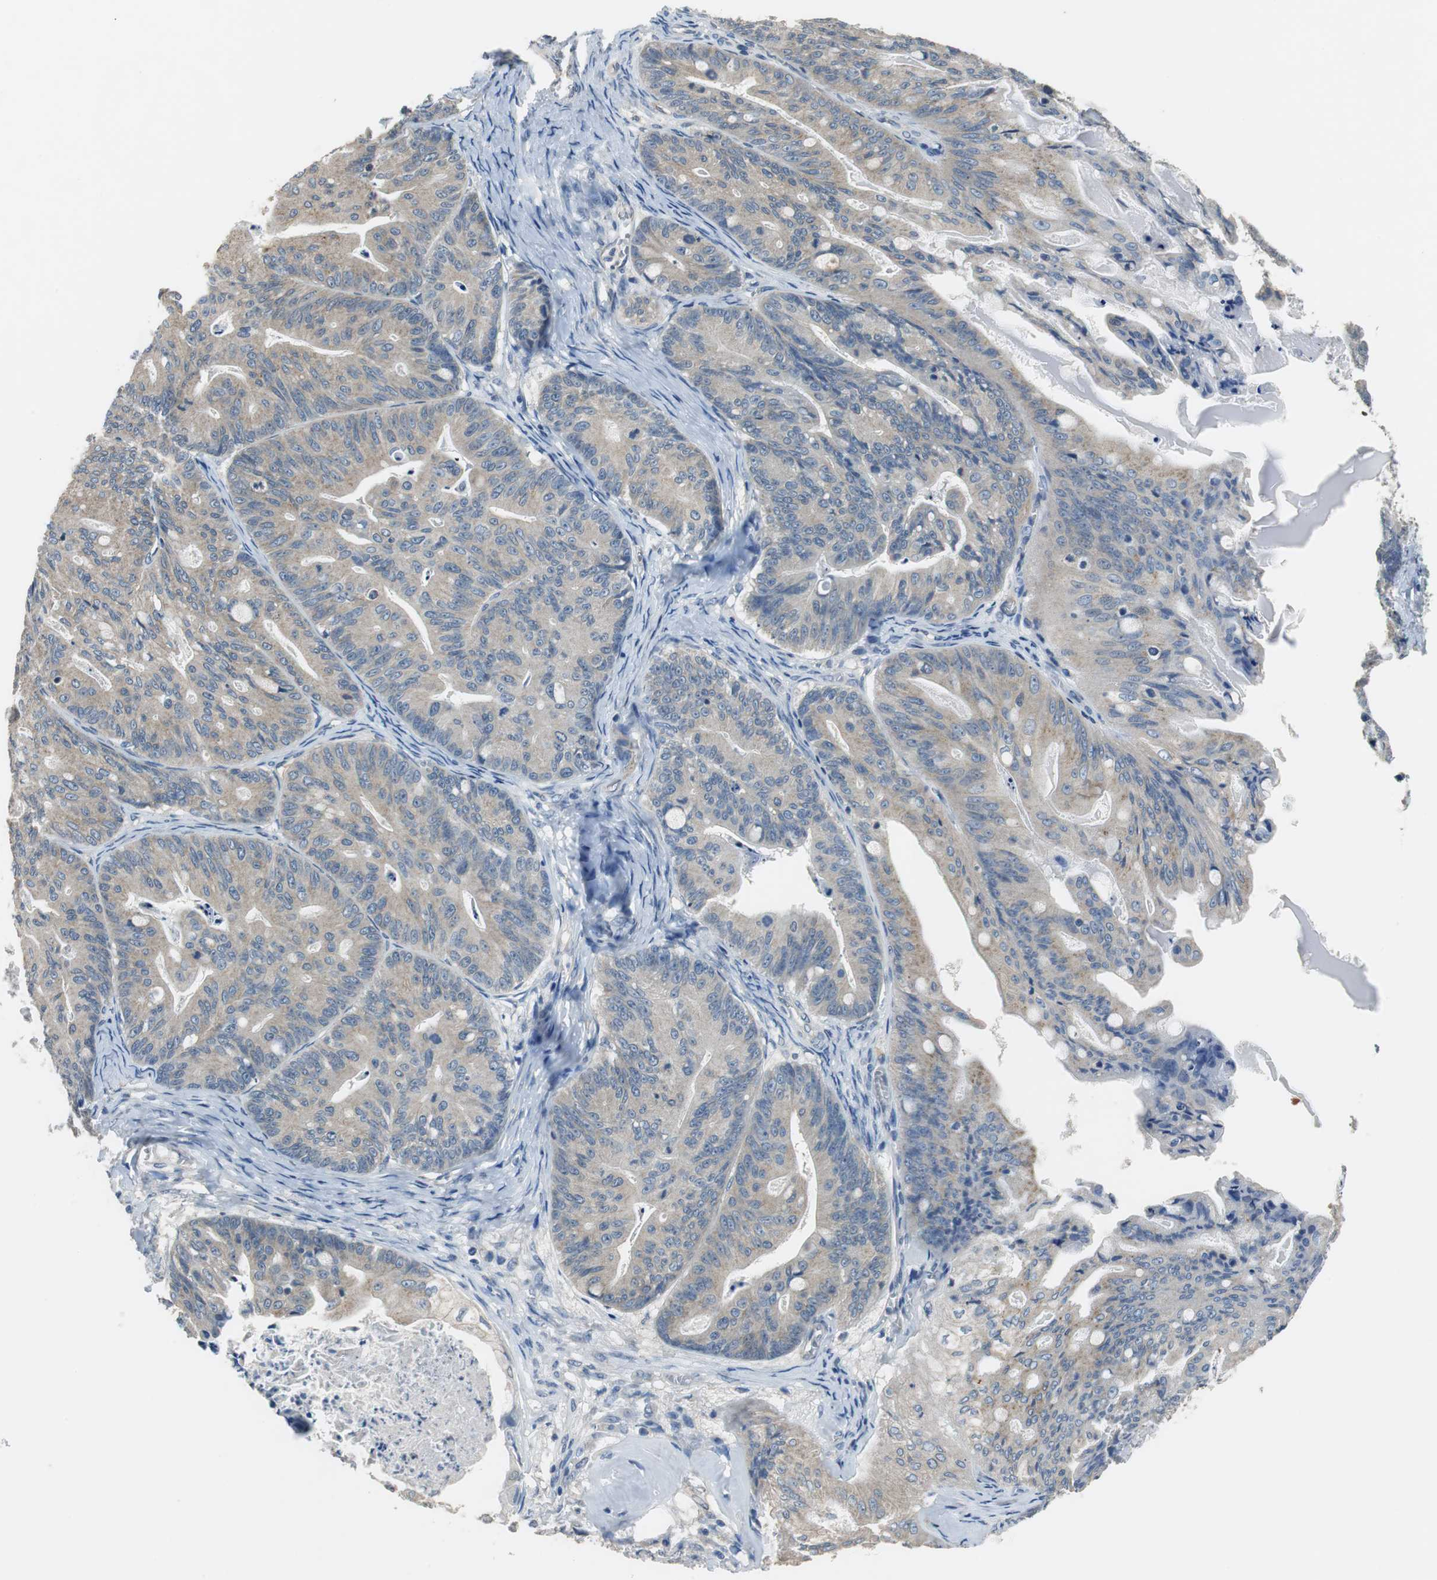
{"staining": {"intensity": "weak", "quantity": ">75%", "location": "cytoplasmic/membranous"}, "tissue": "ovarian cancer", "cell_type": "Tumor cells", "image_type": "cancer", "snomed": [{"axis": "morphology", "description": "Cystadenocarcinoma, mucinous, NOS"}, {"axis": "topography", "description": "Ovary"}], "caption": "Ovarian mucinous cystadenocarcinoma was stained to show a protein in brown. There is low levels of weak cytoplasmic/membranous expression in about >75% of tumor cells.", "gene": "MTIF2", "patient": {"sex": "female", "age": 36}}